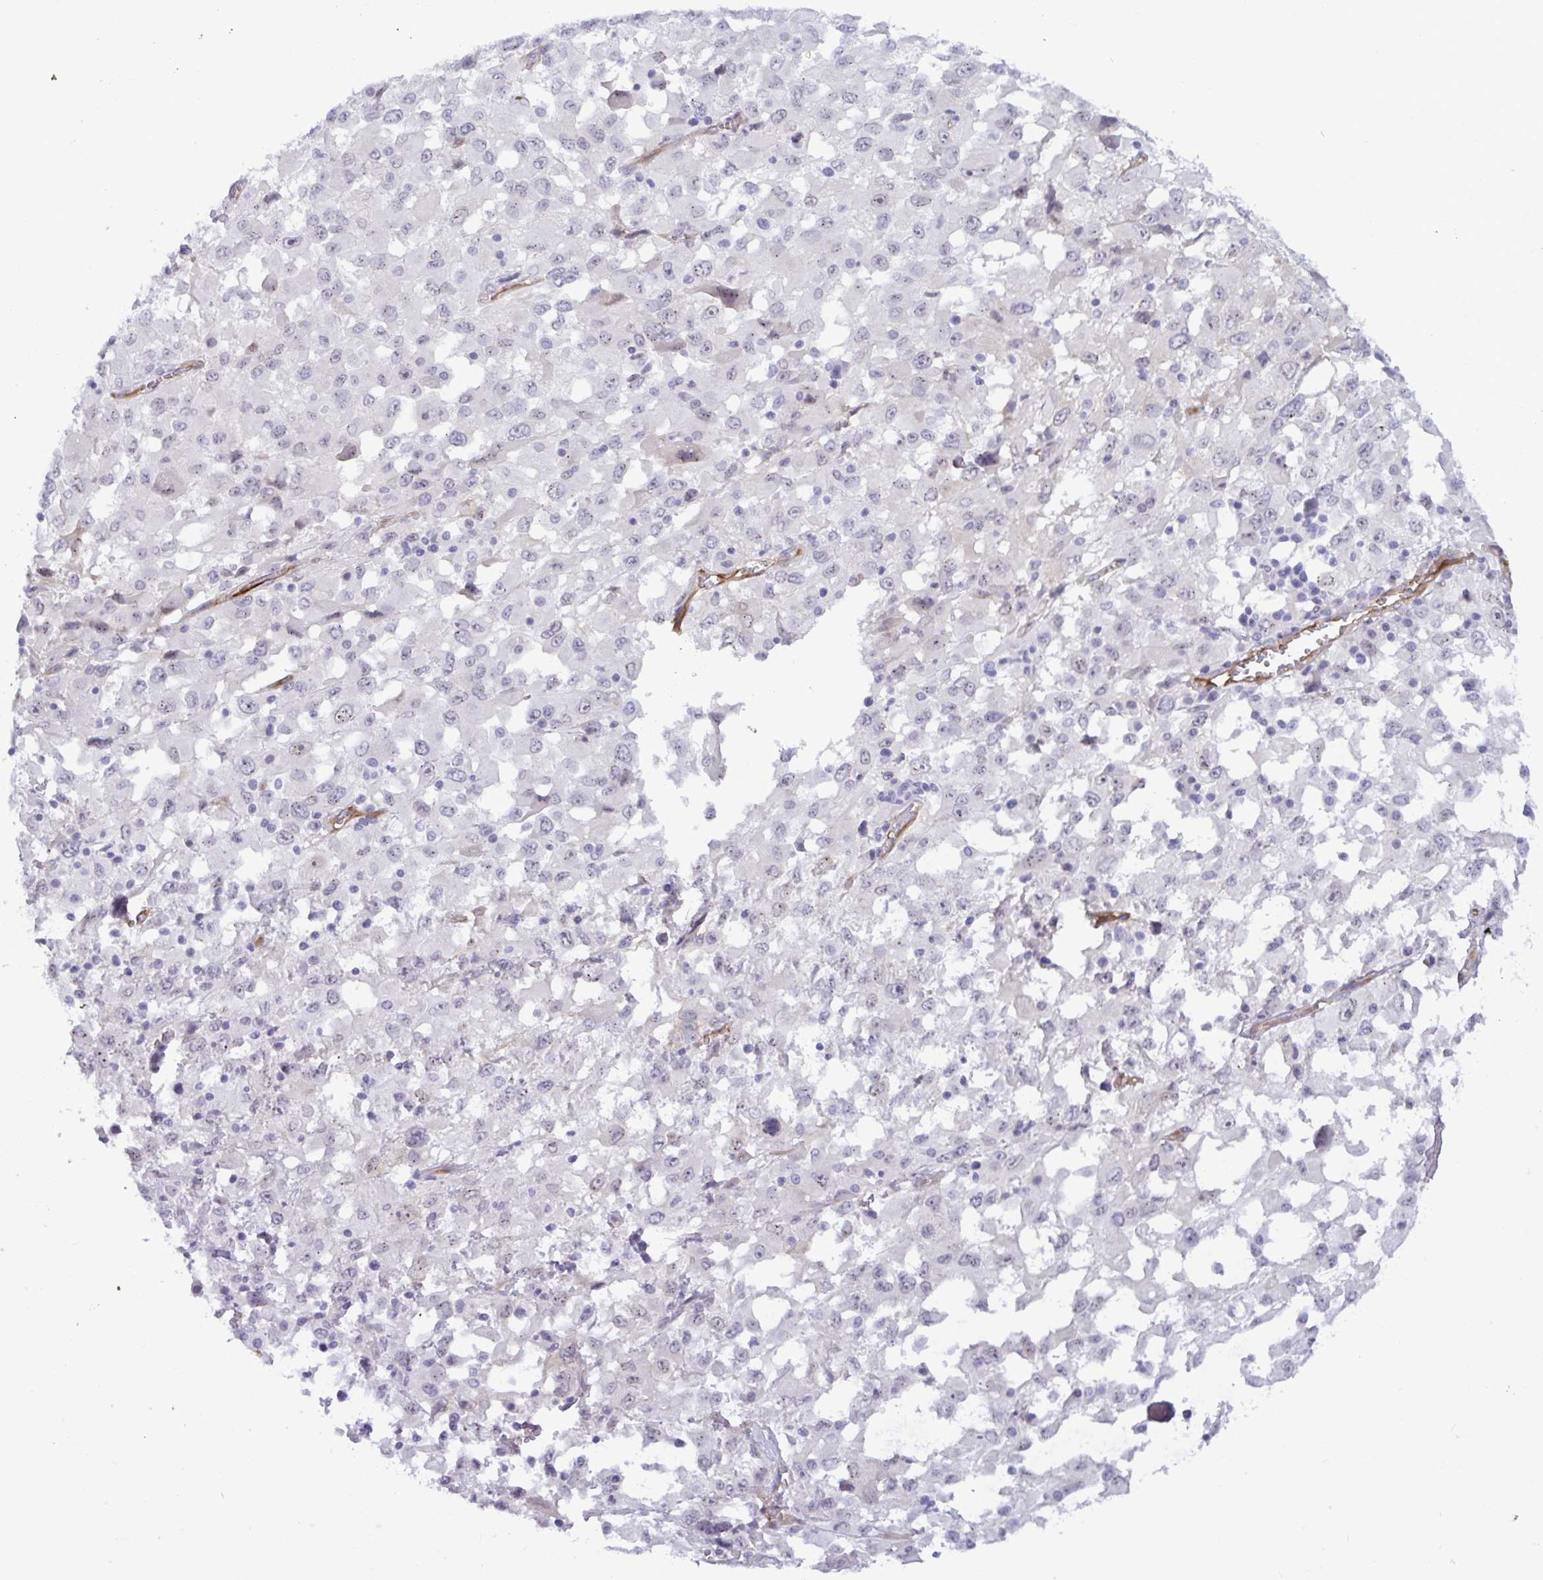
{"staining": {"intensity": "negative", "quantity": "none", "location": "none"}, "tissue": "melanoma", "cell_type": "Tumor cells", "image_type": "cancer", "snomed": [{"axis": "morphology", "description": "Malignant melanoma, Metastatic site"}, {"axis": "topography", "description": "Soft tissue"}], "caption": "IHC histopathology image of melanoma stained for a protein (brown), which shows no expression in tumor cells.", "gene": "EML1", "patient": {"sex": "male", "age": 50}}